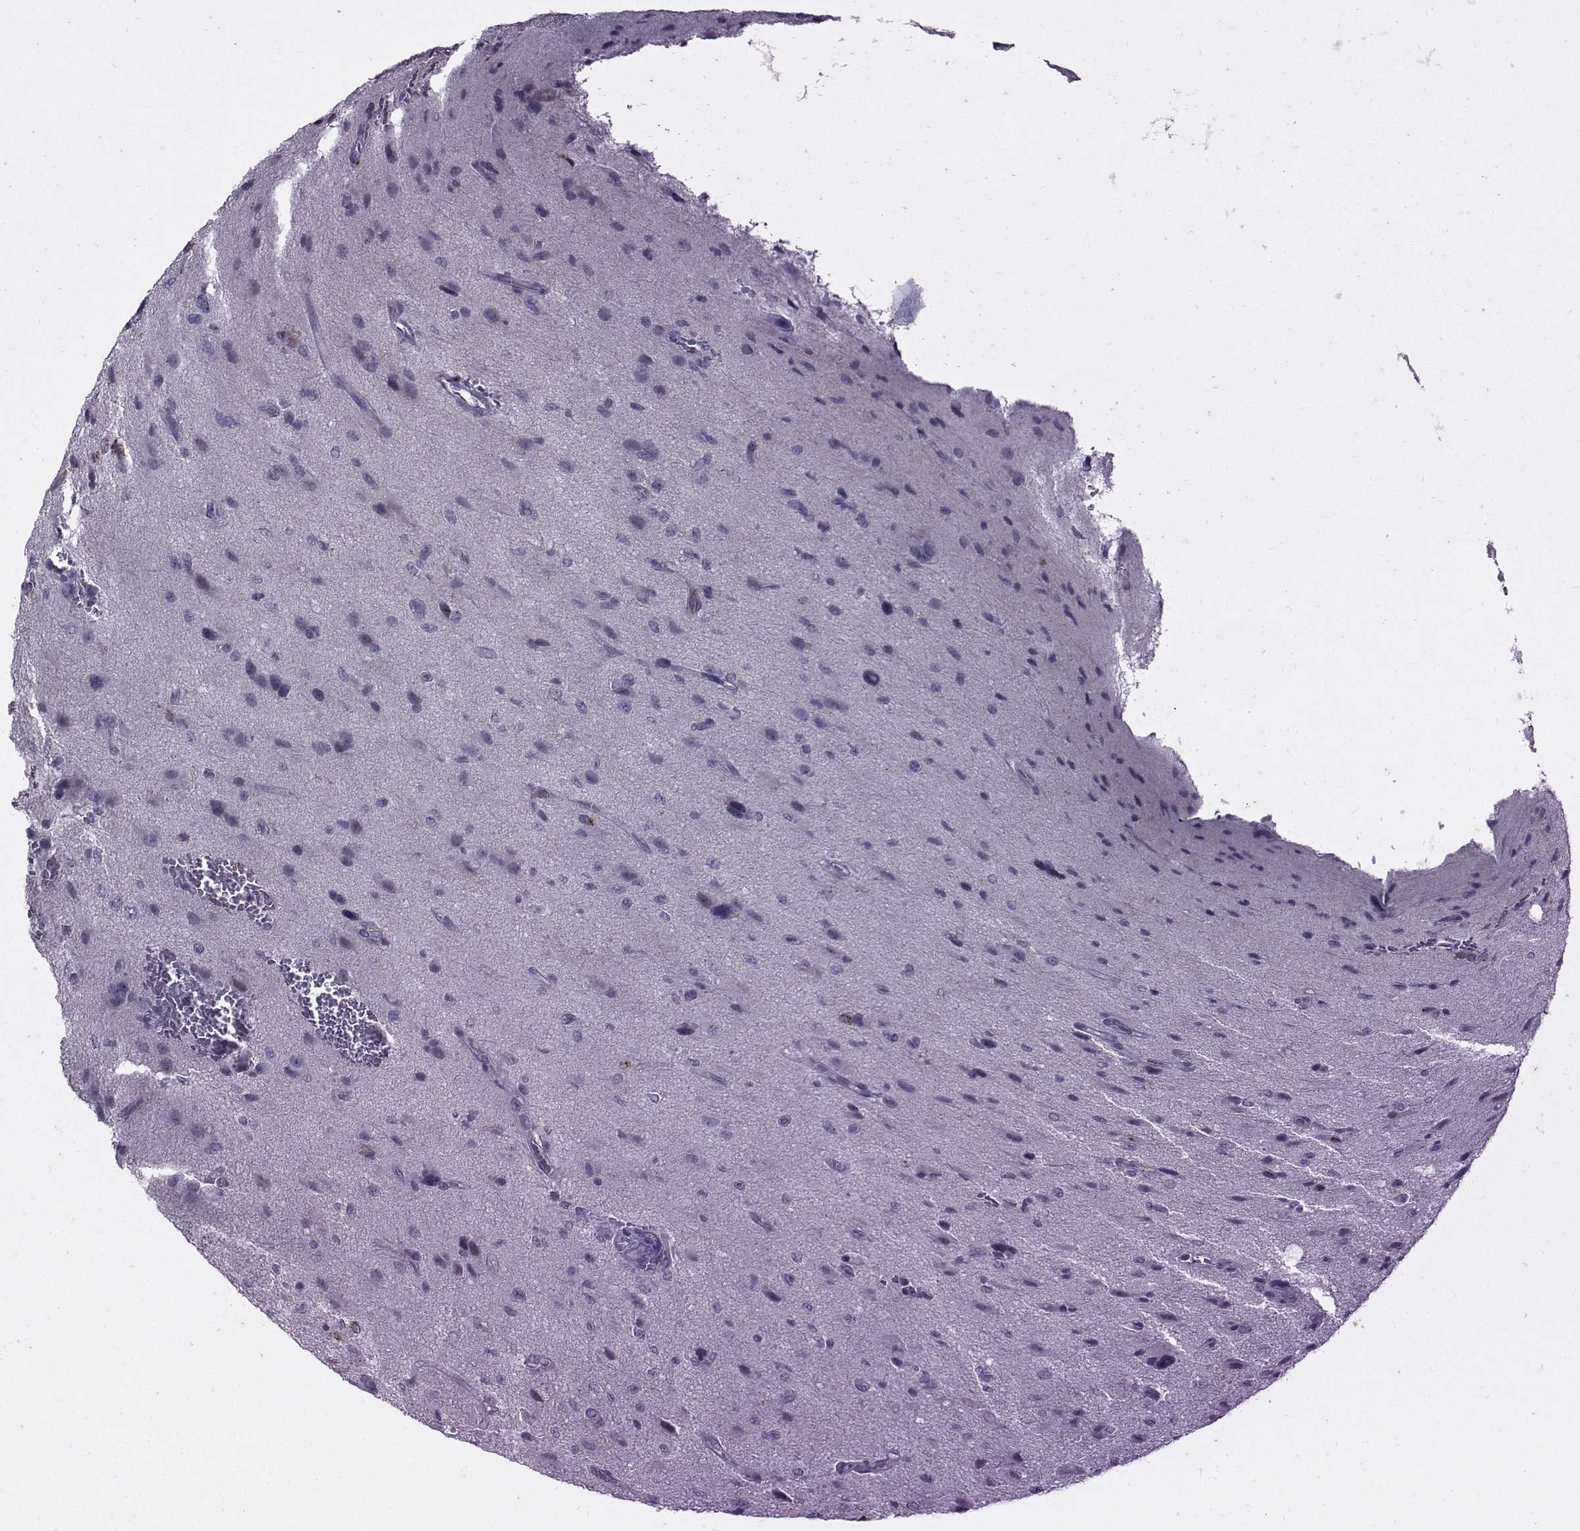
{"staining": {"intensity": "negative", "quantity": "none", "location": "none"}, "tissue": "glioma", "cell_type": "Tumor cells", "image_type": "cancer", "snomed": [{"axis": "morphology", "description": "Glioma, malignant, NOS"}, {"axis": "morphology", "description": "Glioma, malignant, High grade"}, {"axis": "topography", "description": "Brain"}], "caption": "An IHC photomicrograph of malignant glioma is shown. There is no staining in tumor cells of malignant glioma. (Brightfield microscopy of DAB (3,3'-diaminobenzidine) IHC at high magnification).", "gene": "OPRD1", "patient": {"sex": "female", "age": 71}}